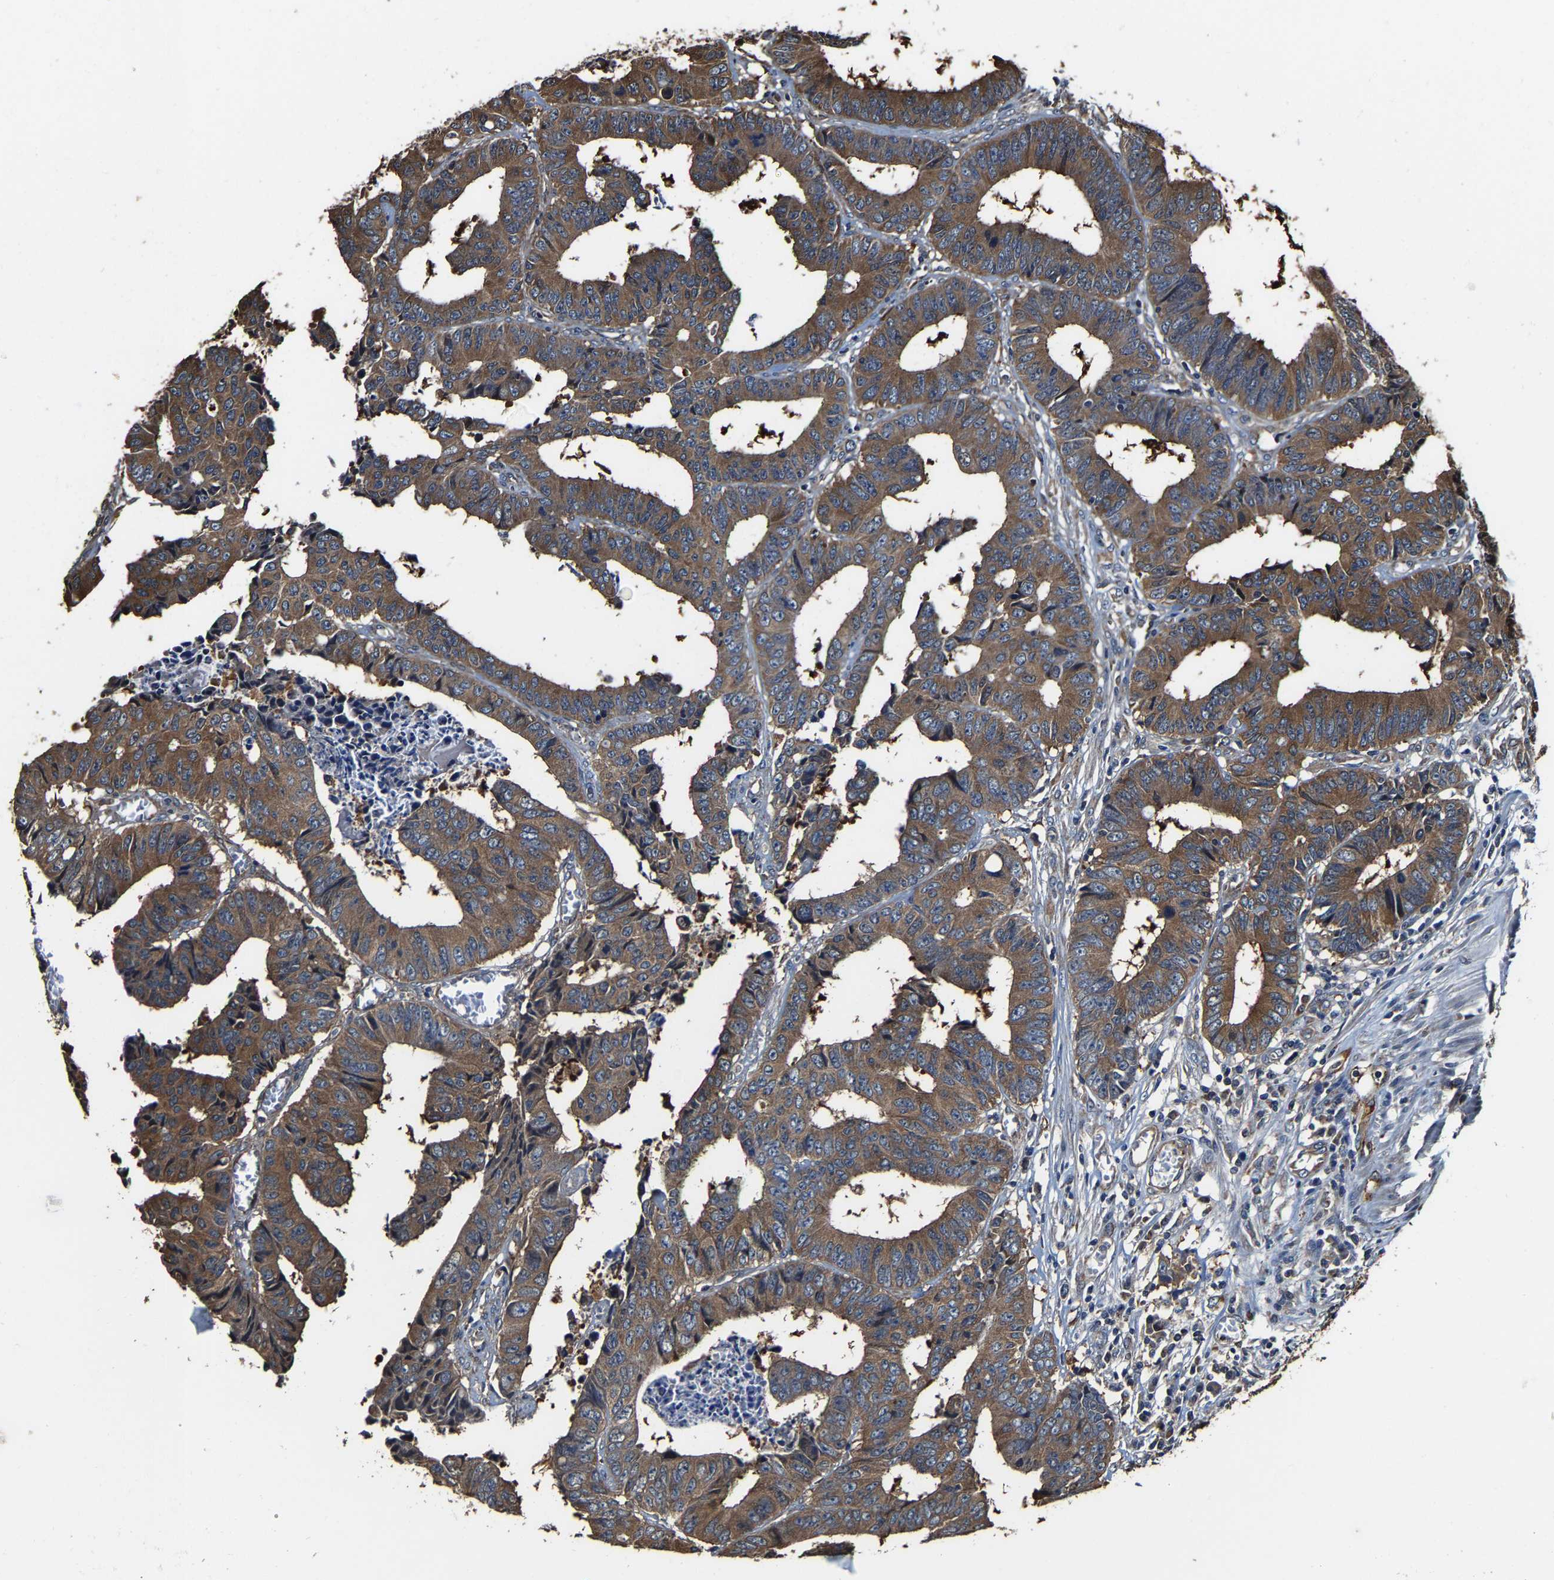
{"staining": {"intensity": "moderate", "quantity": ">75%", "location": "cytoplasmic/membranous"}, "tissue": "colorectal cancer", "cell_type": "Tumor cells", "image_type": "cancer", "snomed": [{"axis": "morphology", "description": "Adenocarcinoma, NOS"}, {"axis": "topography", "description": "Rectum"}], "caption": "This is a histology image of immunohistochemistry (IHC) staining of colorectal cancer (adenocarcinoma), which shows moderate positivity in the cytoplasmic/membranous of tumor cells.", "gene": "GFRA3", "patient": {"sex": "male", "age": 84}}